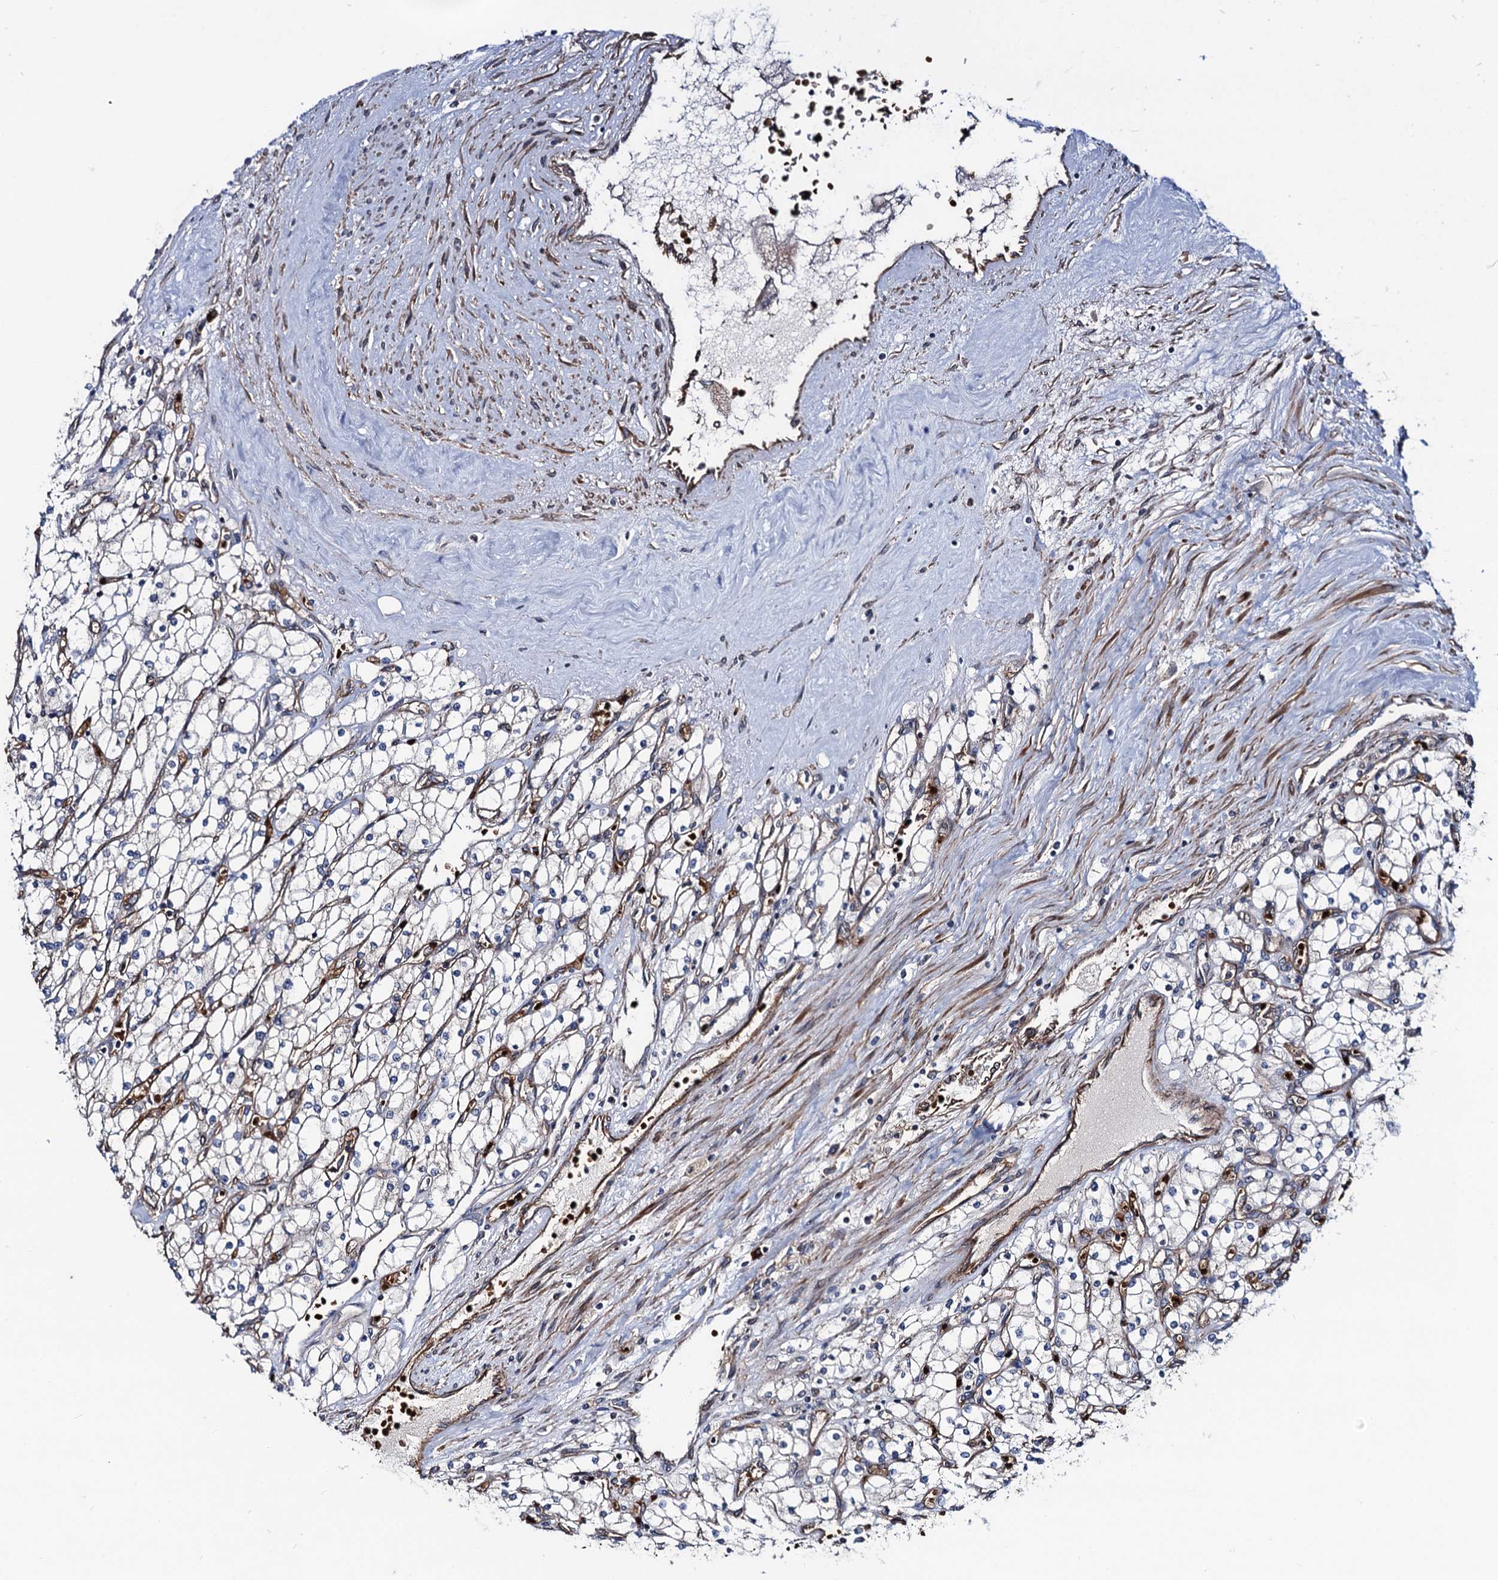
{"staining": {"intensity": "negative", "quantity": "none", "location": "none"}, "tissue": "renal cancer", "cell_type": "Tumor cells", "image_type": "cancer", "snomed": [{"axis": "morphology", "description": "Adenocarcinoma, NOS"}, {"axis": "topography", "description": "Kidney"}], "caption": "Protein analysis of adenocarcinoma (renal) demonstrates no significant expression in tumor cells.", "gene": "KXD1", "patient": {"sex": "male", "age": 80}}